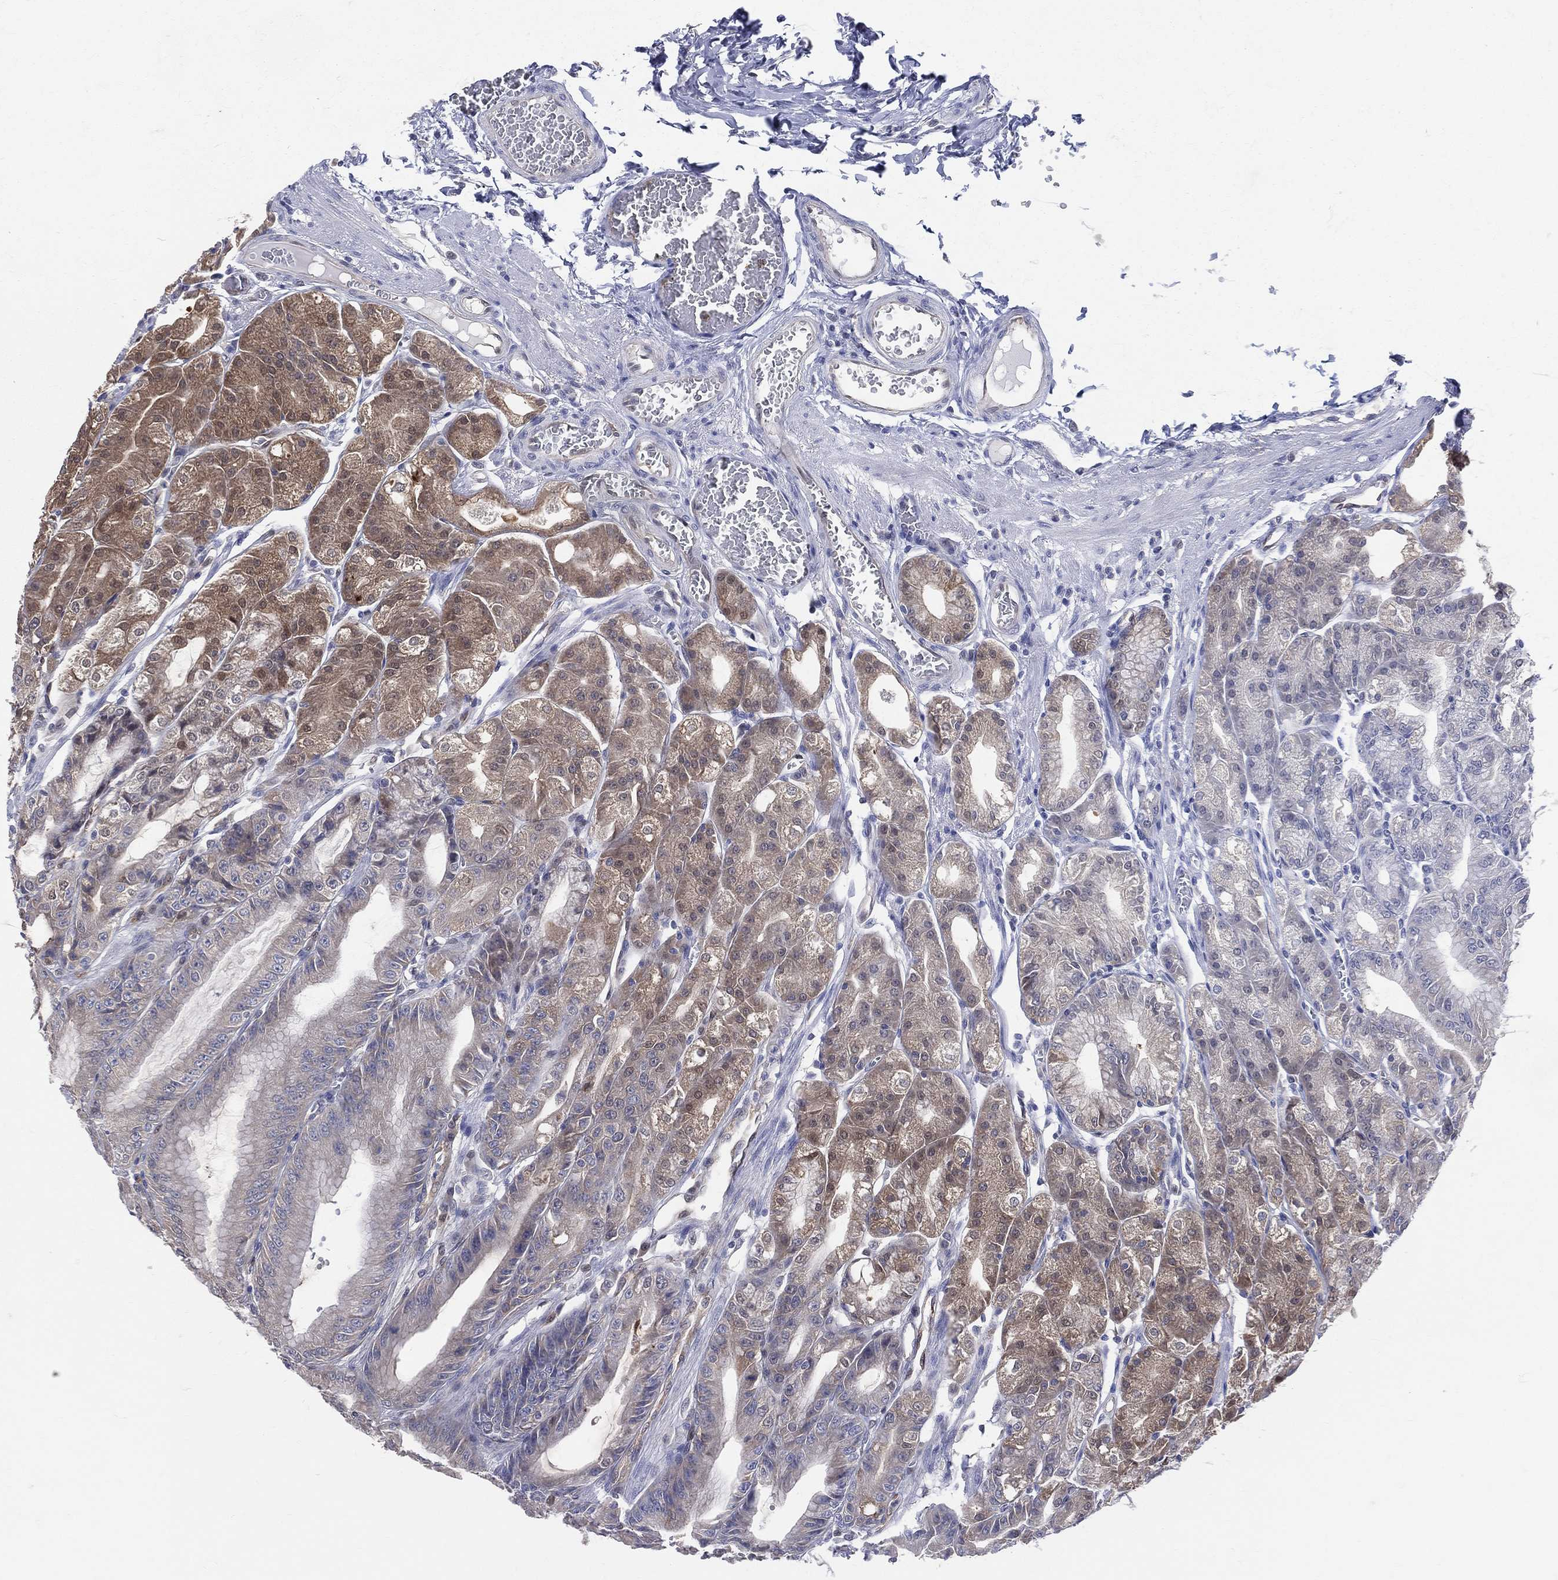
{"staining": {"intensity": "moderate", "quantity": "25%-75%", "location": "cytoplasmic/membranous"}, "tissue": "stomach", "cell_type": "Glandular cells", "image_type": "normal", "snomed": [{"axis": "morphology", "description": "Normal tissue, NOS"}, {"axis": "topography", "description": "Stomach"}], "caption": "A high-resolution image shows immunohistochemistry staining of unremarkable stomach, which shows moderate cytoplasmic/membranous staining in about 25%-75% of glandular cells.", "gene": "GMPR2", "patient": {"sex": "male", "age": 71}}